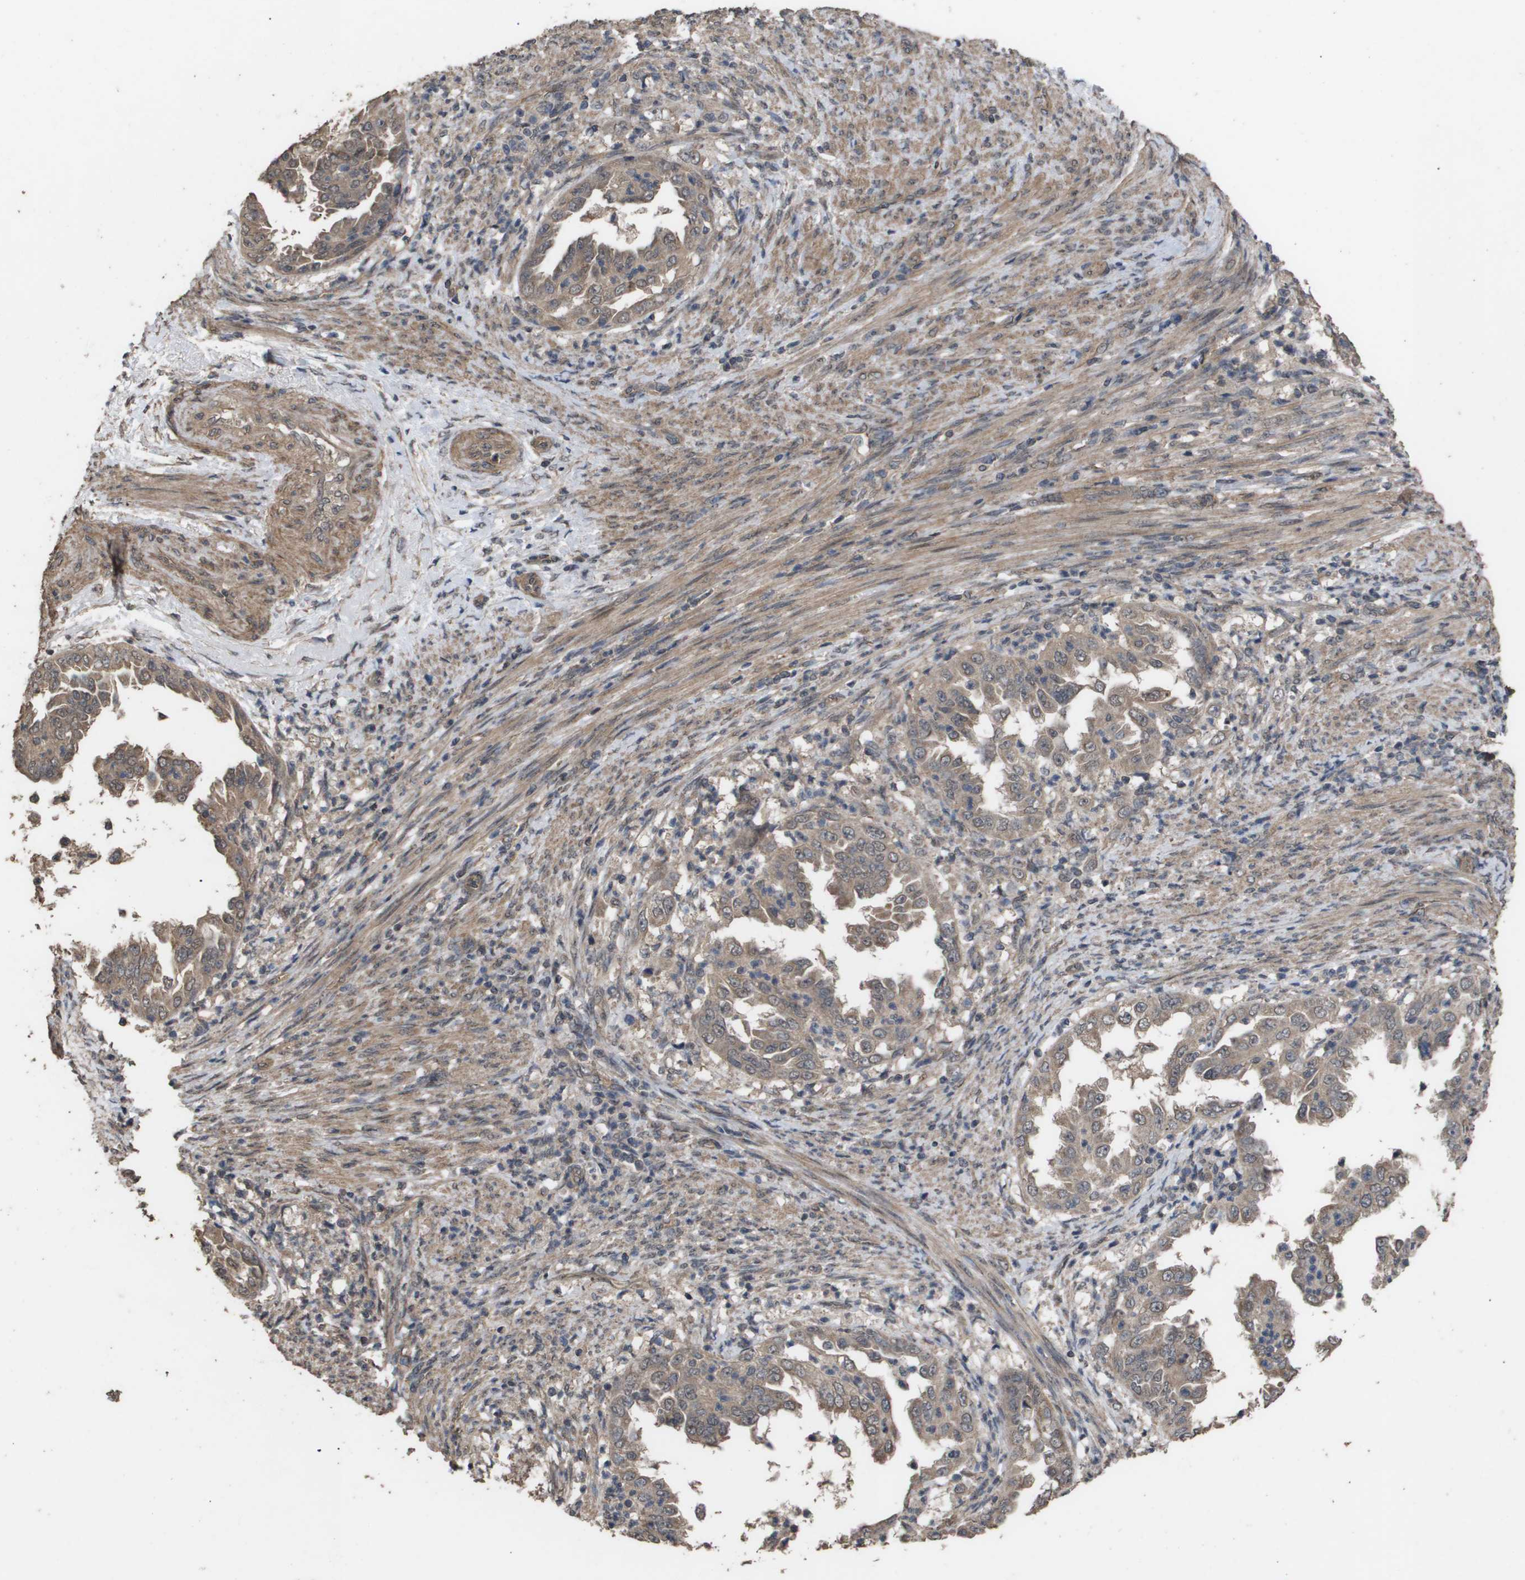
{"staining": {"intensity": "moderate", "quantity": ">75%", "location": "cytoplasmic/membranous"}, "tissue": "endometrial cancer", "cell_type": "Tumor cells", "image_type": "cancer", "snomed": [{"axis": "morphology", "description": "Adenocarcinoma, NOS"}, {"axis": "topography", "description": "Endometrium"}], "caption": "A brown stain labels moderate cytoplasmic/membranous positivity of a protein in adenocarcinoma (endometrial) tumor cells.", "gene": "CUL5", "patient": {"sex": "female", "age": 85}}